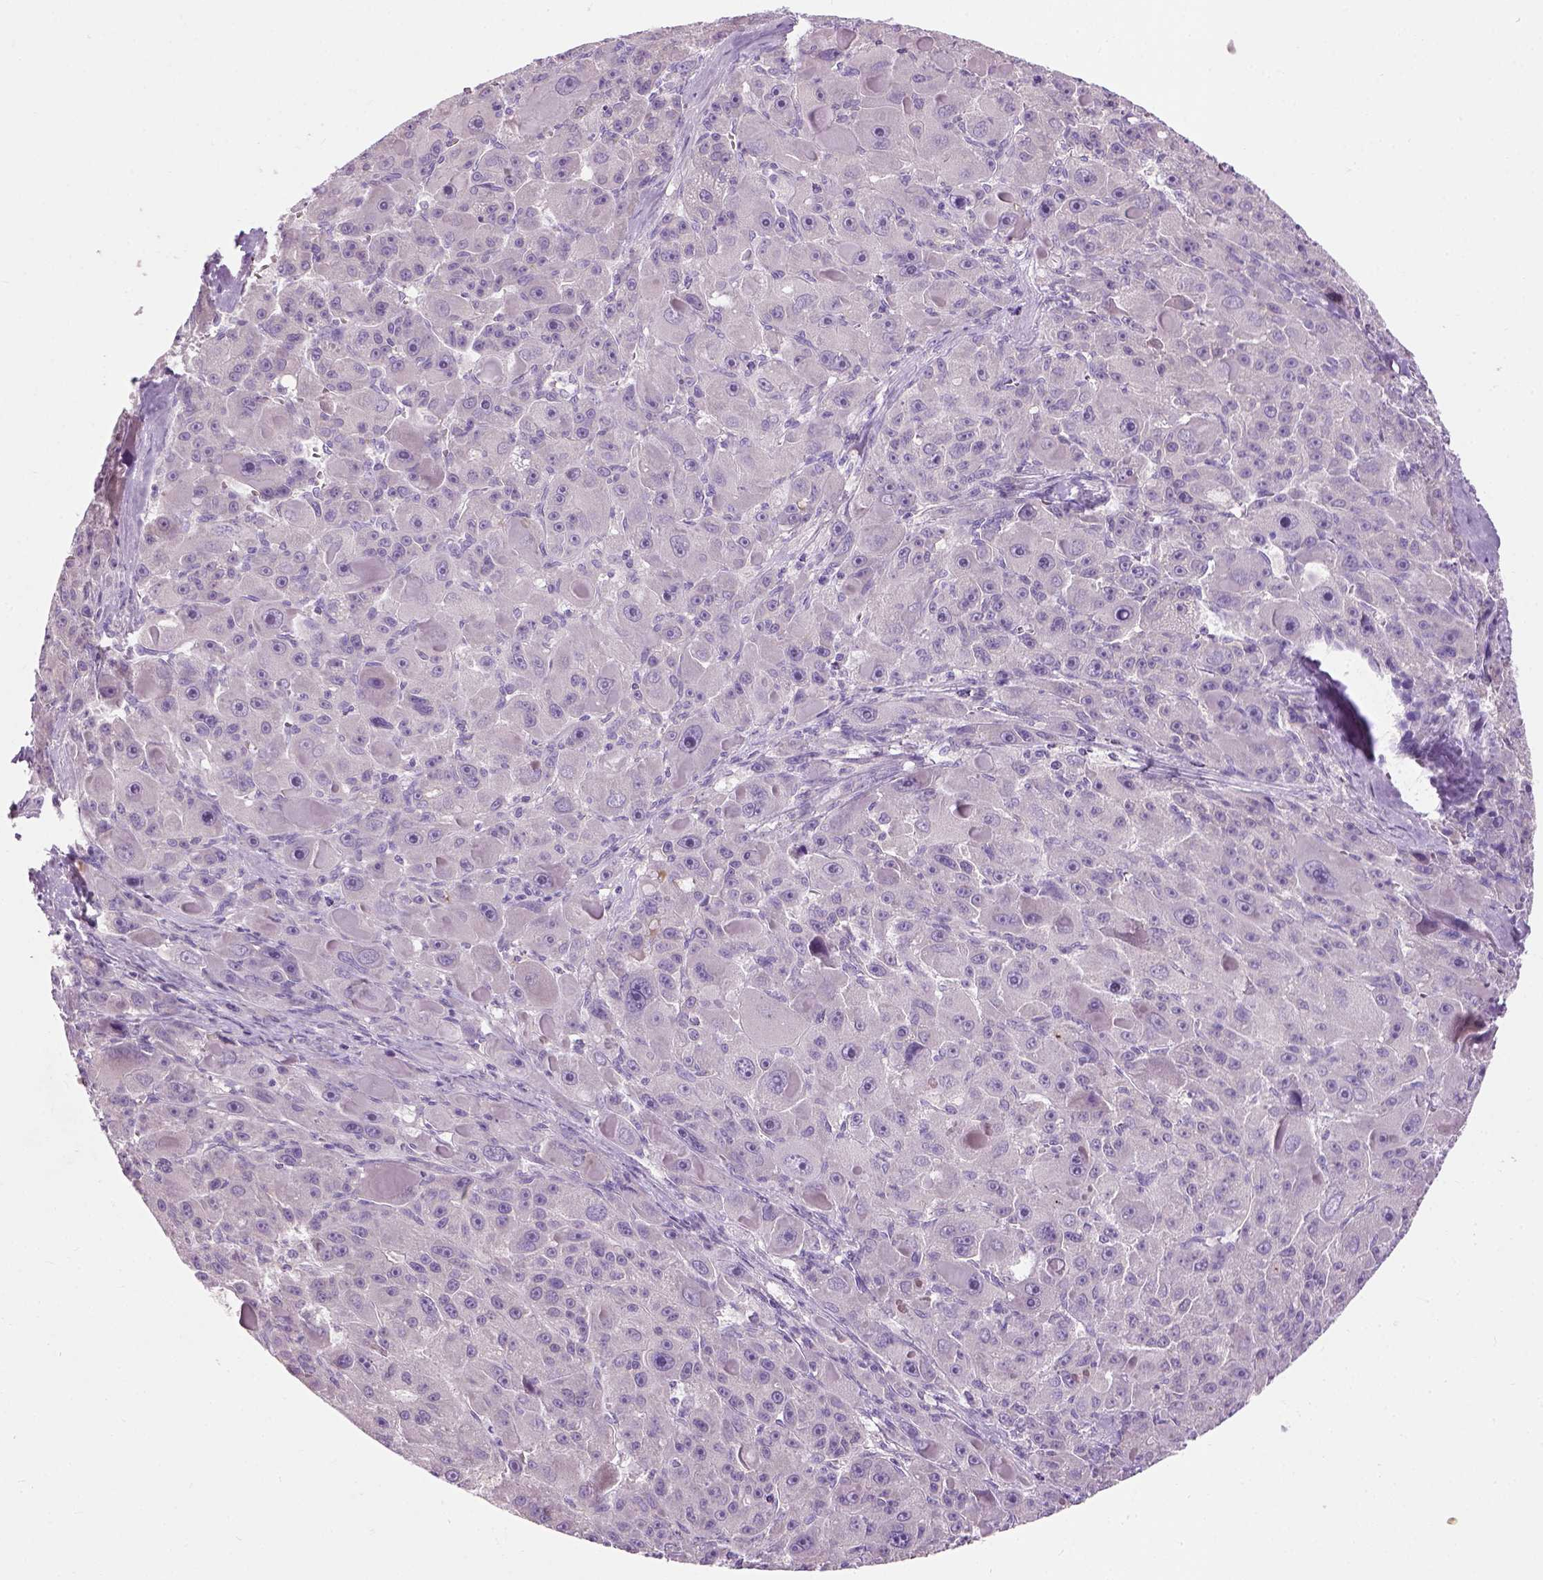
{"staining": {"intensity": "negative", "quantity": "none", "location": "none"}, "tissue": "liver cancer", "cell_type": "Tumor cells", "image_type": "cancer", "snomed": [{"axis": "morphology", "description": "Carcinoma, Hepatocellular, NOS"}, {"axis": "topography", "description": "Liver"}], "caption": "Hepatocellular carcinoma (liver) was stained to show a protein in brown. There is no significant positivity in tumor cells. The staining was performed using DAB to visualize the protein expression in brown, while the nuclei were stained in blue with hematoxylin (Magnification: 20x).", "gene": "TRIM72", "patient": {"sex": "male", "age": 76}}